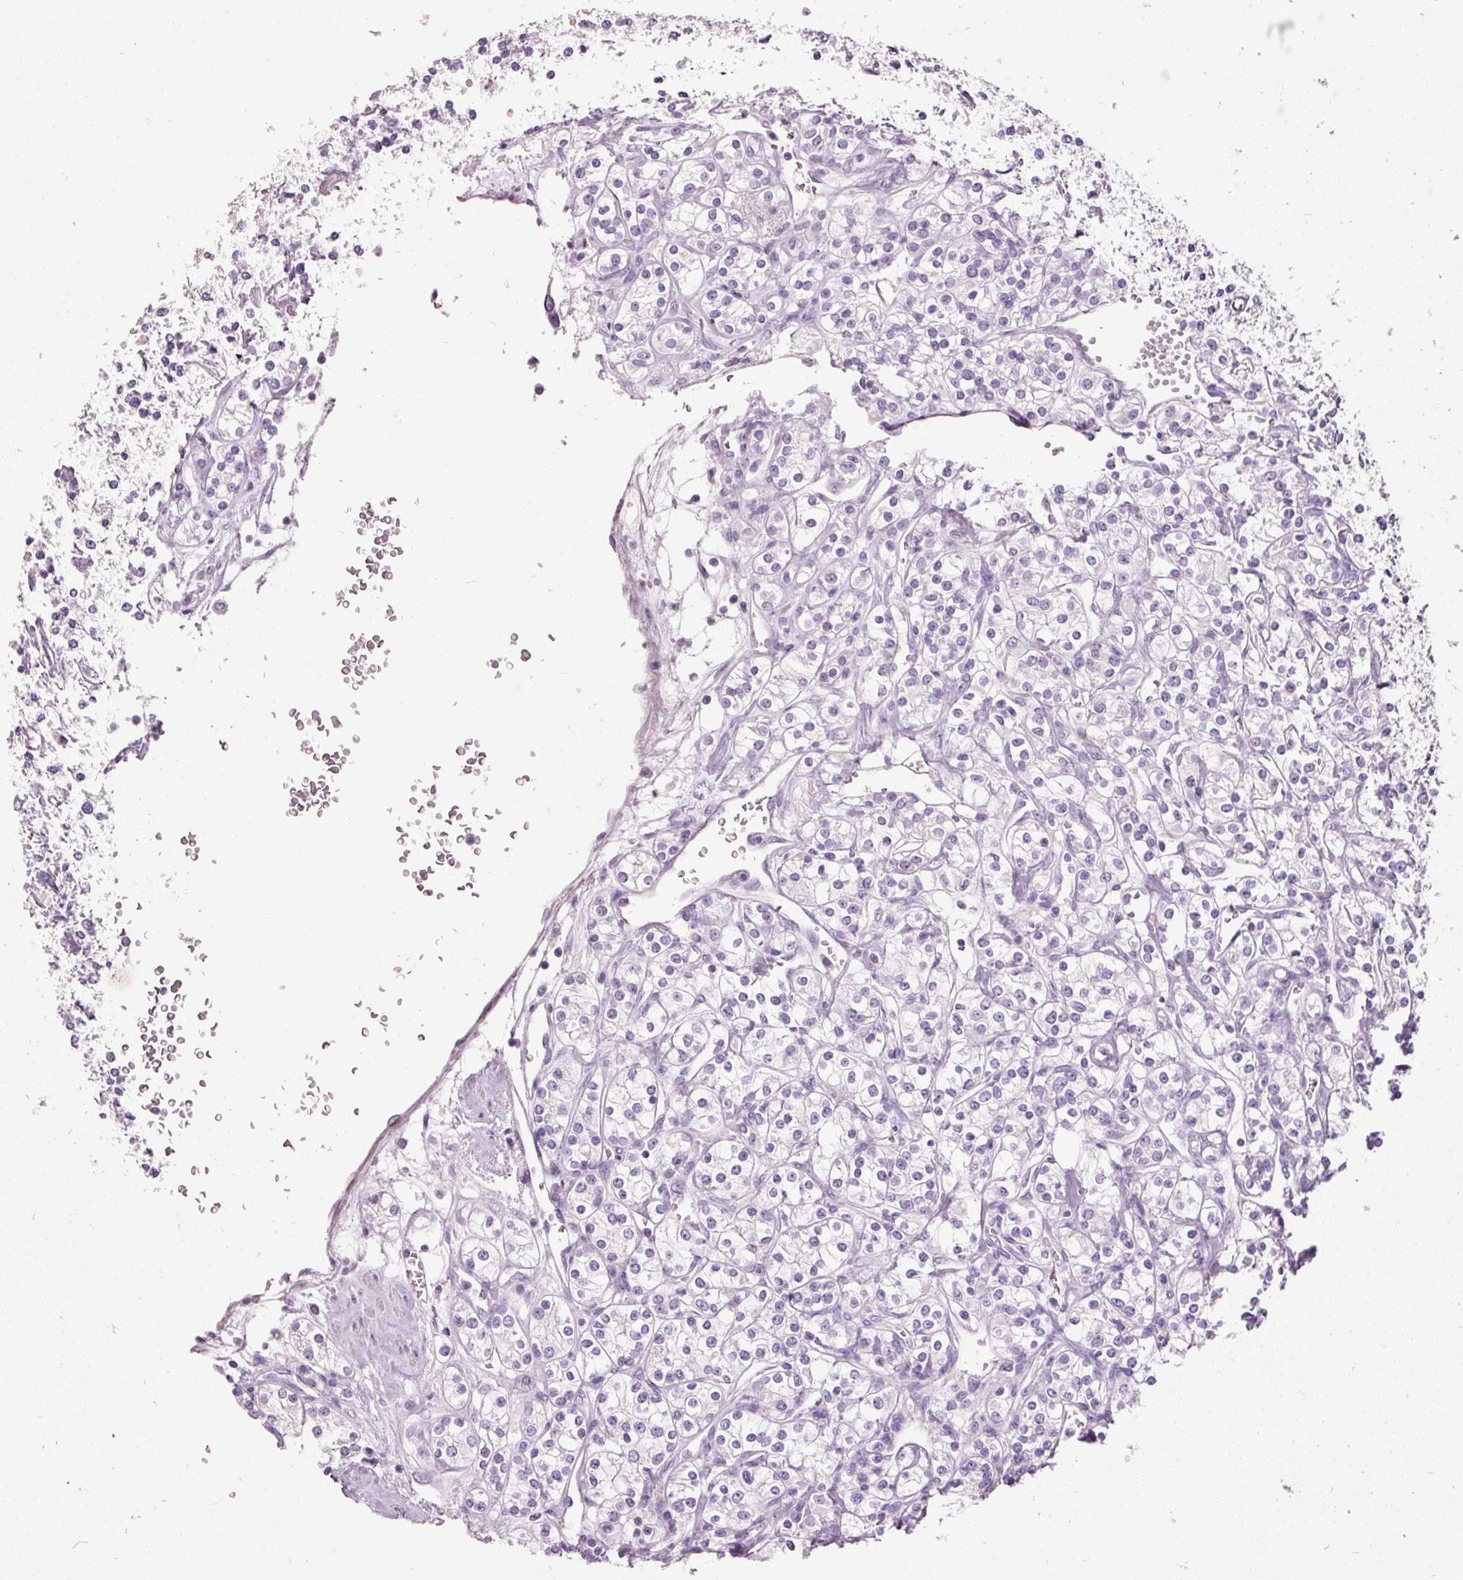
{"staining": {"intensity": "negative", "quantity": "none", "location": "none"}, "tissue": "renal cancer", "cell_type": "Tumor cells", "image_type": "cancer", "snomed": [{"axis": "morphology", "description": "Adenocarcinoma, NOS"}, {"axis": "topography", "description": "Kidney"}], "caption": "DAB (3,3'-diaminobenzidine) immunohistochemical staining of renal adenocarcinoma displays no significant positivity in tumor cells.", "gene": "MUC5AC", "patient": {"sex": "male", "age": 77}}